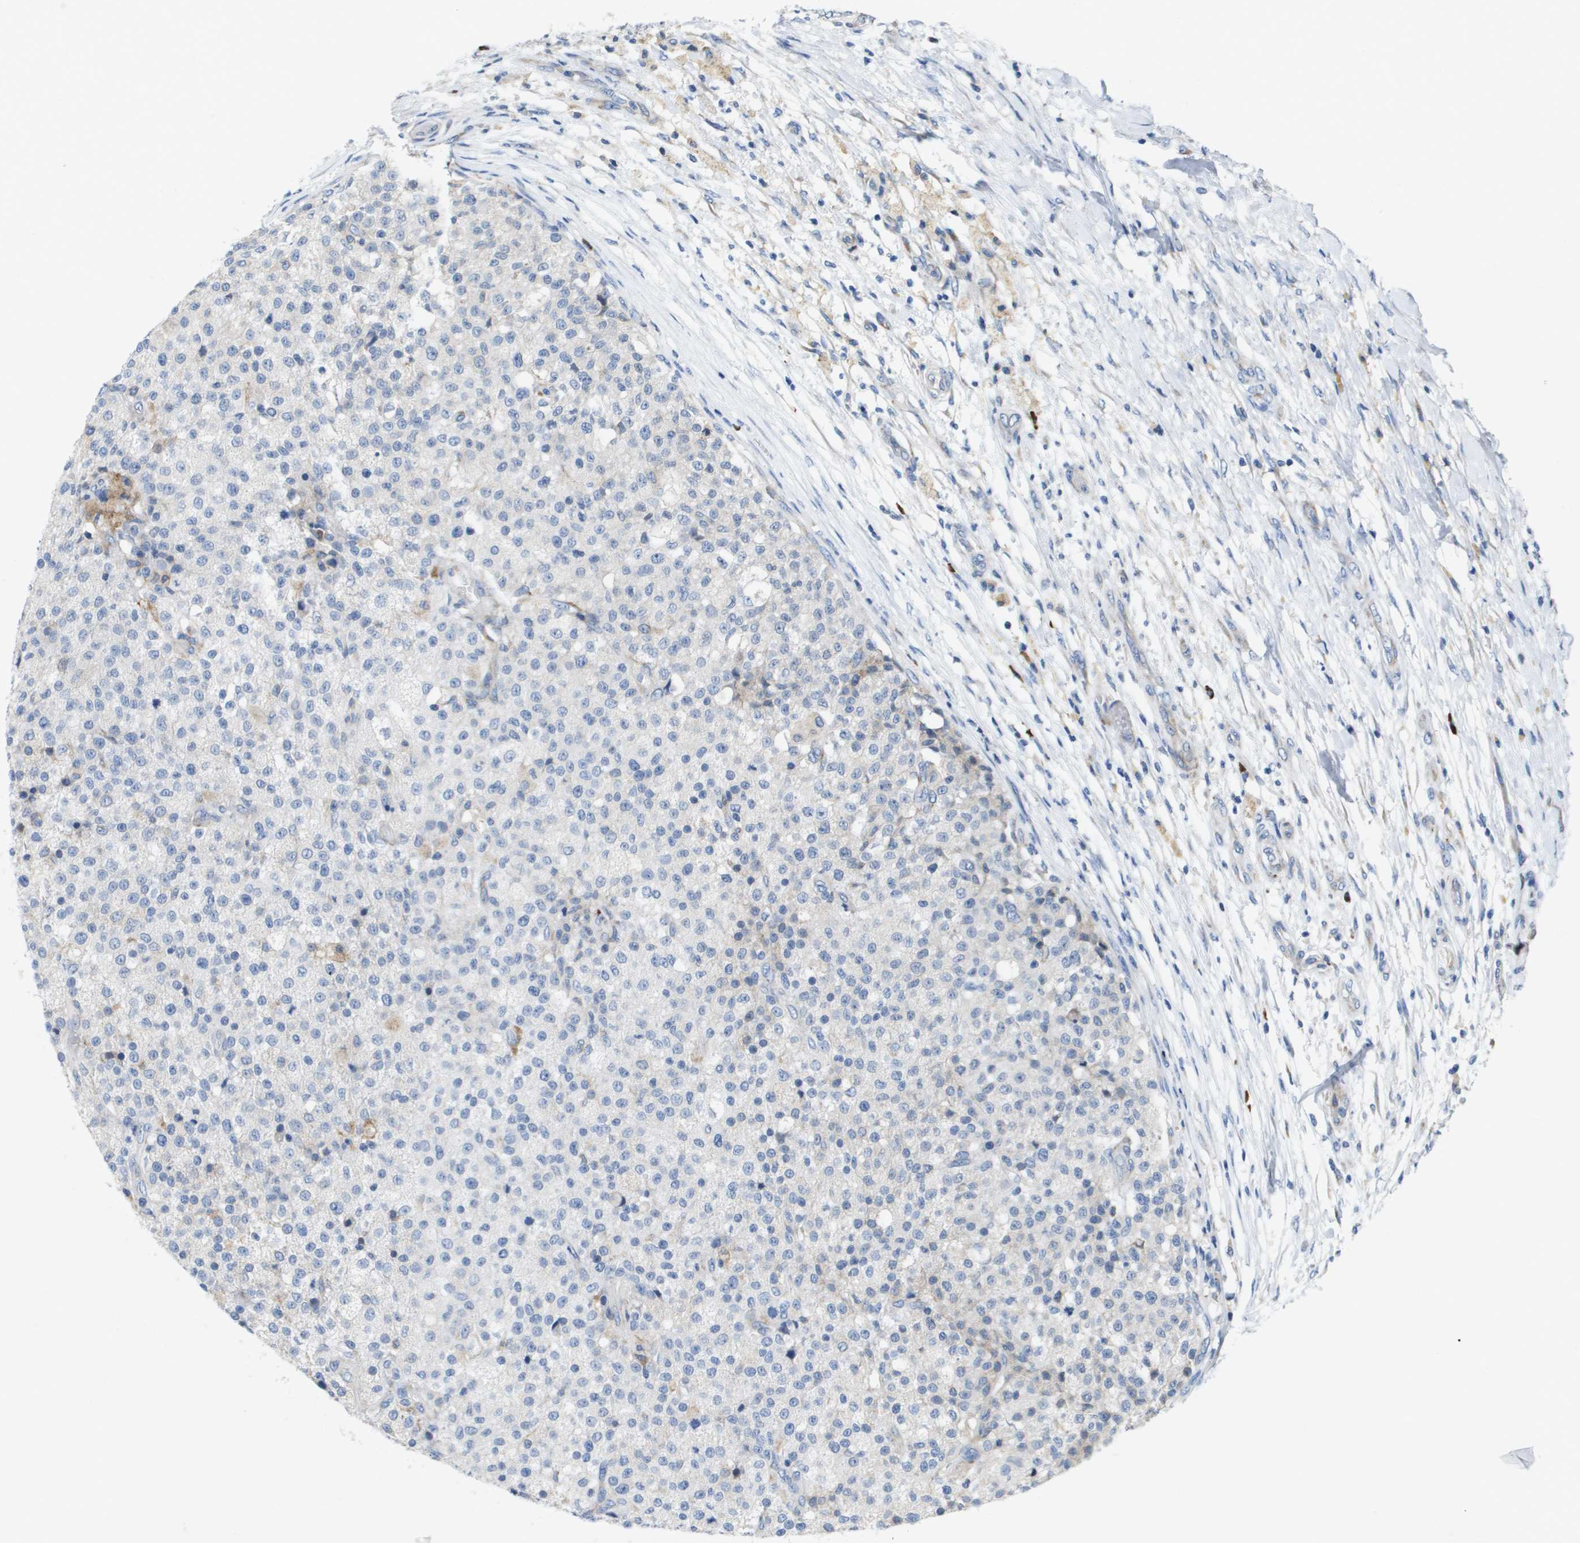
{"staining": {"intensity": "negative", "quantity": "none", "location": "none"}, "tissue": "testis cancer", "cell_type": "Tumor cells", "image_type": "cancer", "snomed": [{"axis": "morphology", "description": "Seminoma, NOS"}, {"axis": "topography", "description": "Testis"}], "caption": "Micrograph shows no protein positivity in tumor cells of testis cancer (seminoma) tissue.", "gene": "CD3G", "patient": {"sex": "male", "age": 59}}